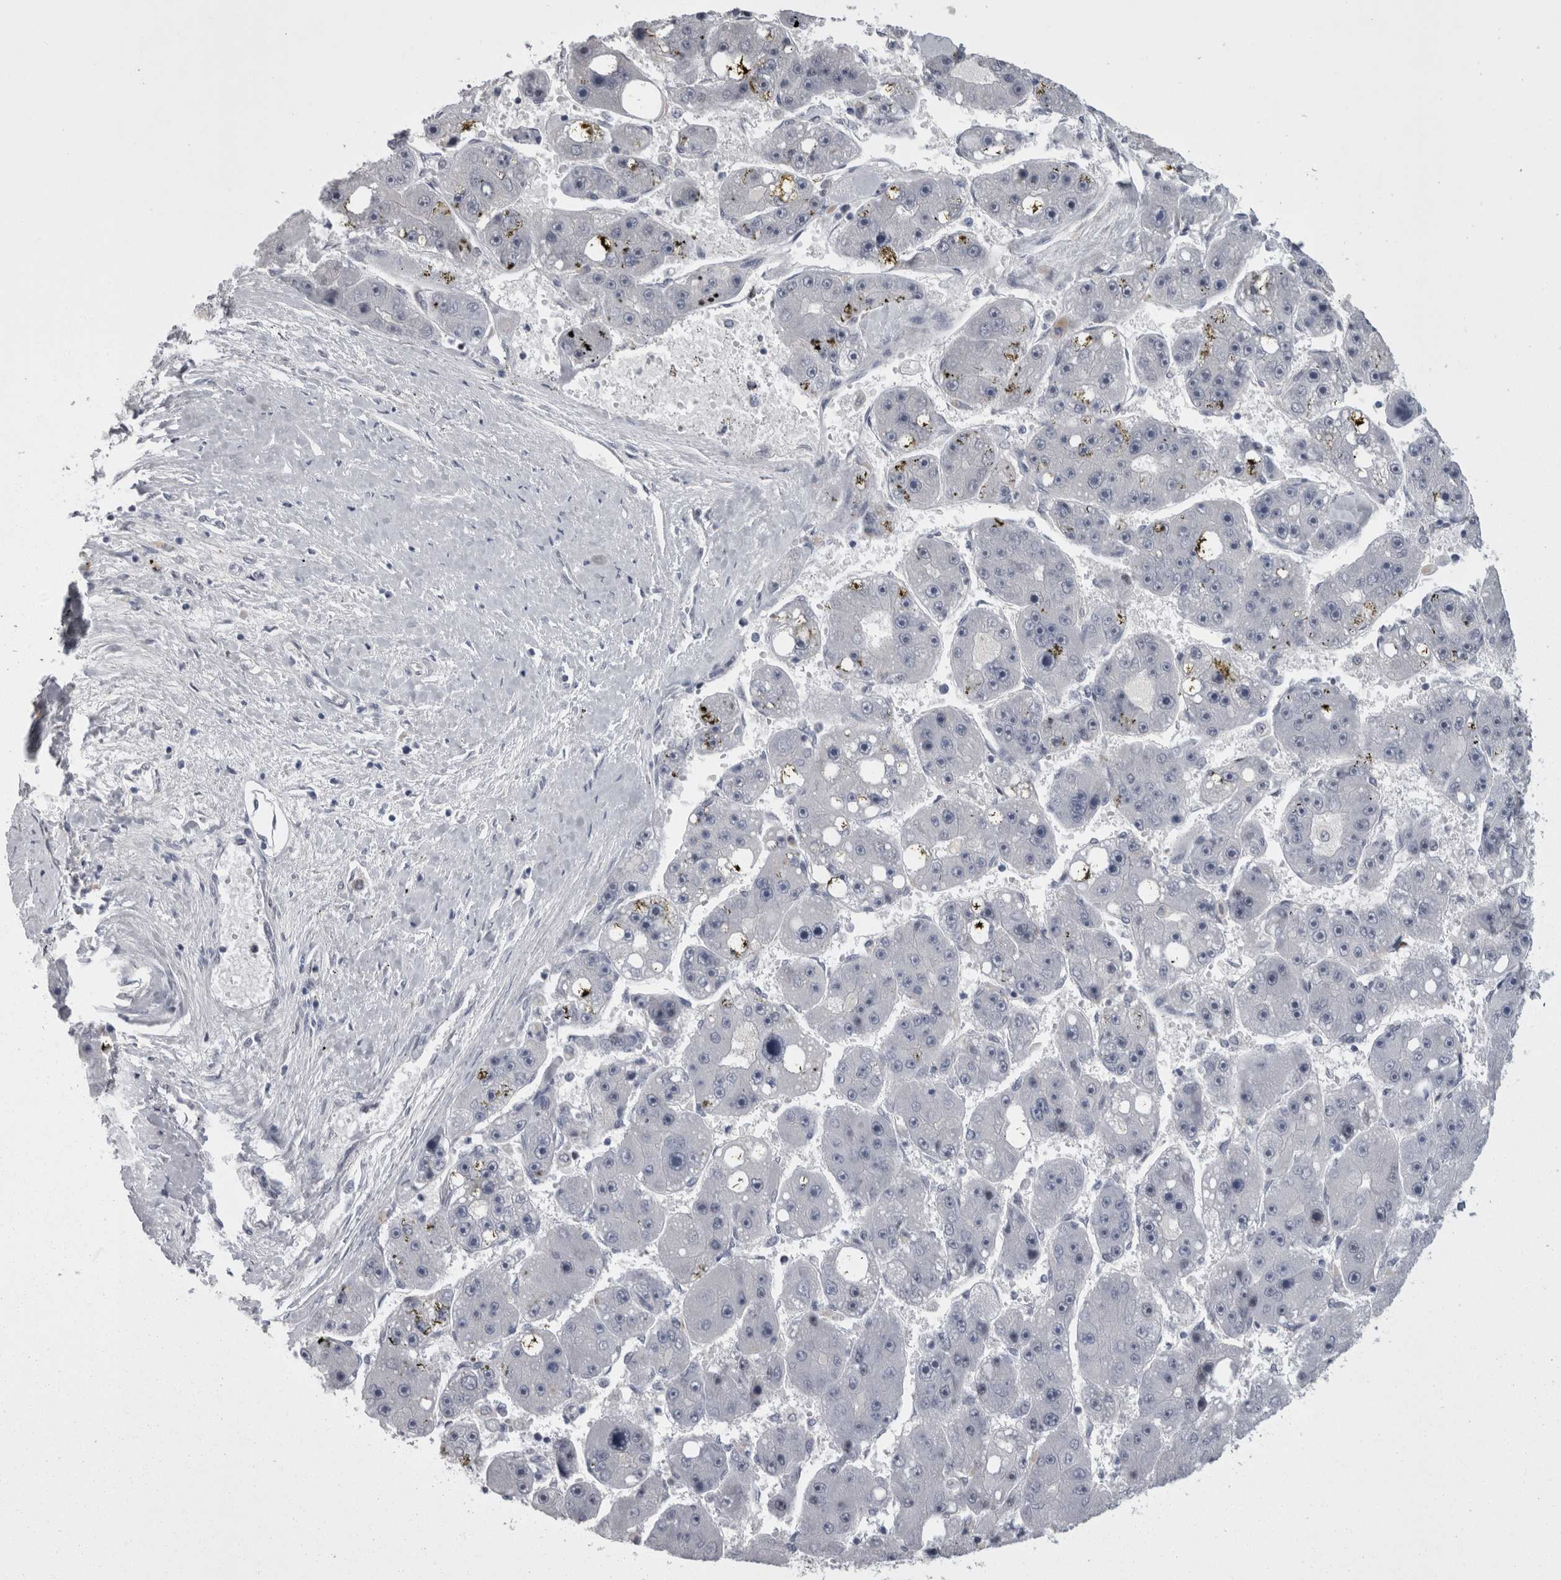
{"staining": {"intensity": "negative", "quantity": "none", "location": "none"}, "tissue": "liver cancer", "cell_type": "Tumor cells", "image_type": "cancer", "snomed": [{"axis": "morphology", "description": "Carcinoma, Hepatocellular, NOS"}, {"axis": "topography", "description": "Liver"}], "caption": "Tumor cells show no significant protein positivity in liver cancer (hepatocellular carcinoma).", "gene": "C1orf54", "patient": {"sex": "female", "age": 61}}